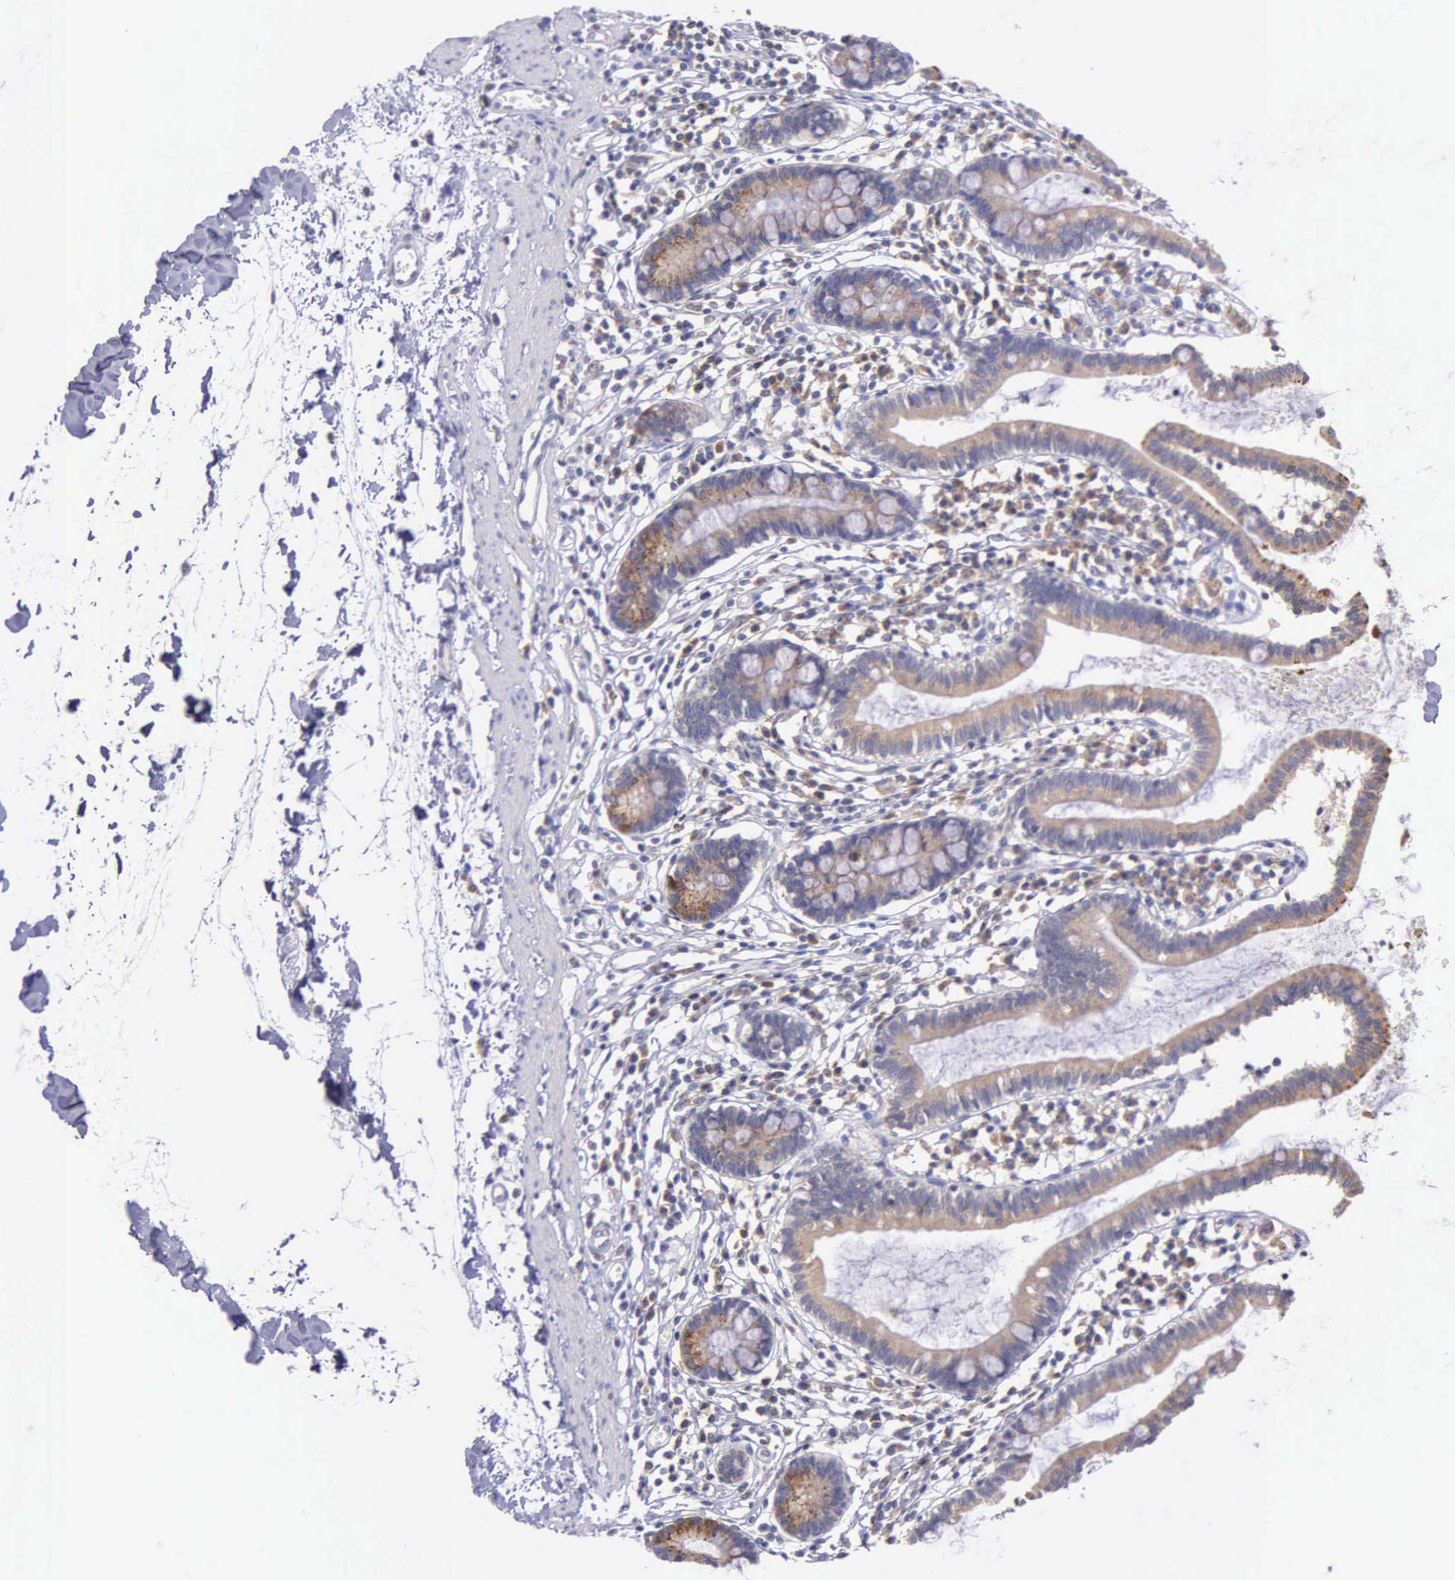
{"staining": {"intensity": "weak", "quantity": ">75%", "location": "cytoplasmic/membranous"}, "tissue": "small intestine", "cell_type": "Glandular cells", "image_type": "normal", "snomed": [{"axis": "morphology", "description": "Normal tissue, NOS"}, {"axis": "topography", "description": "Small intestine"}], "caption": "Weak cytoplasmic/membranous staining for a protein is appreciated in about >75% of glandular cells of normal small intestine using immunohistochemistry (IHC).", "gene": "CTAGE15", "patient": {"sex": "female", "age": 37}}